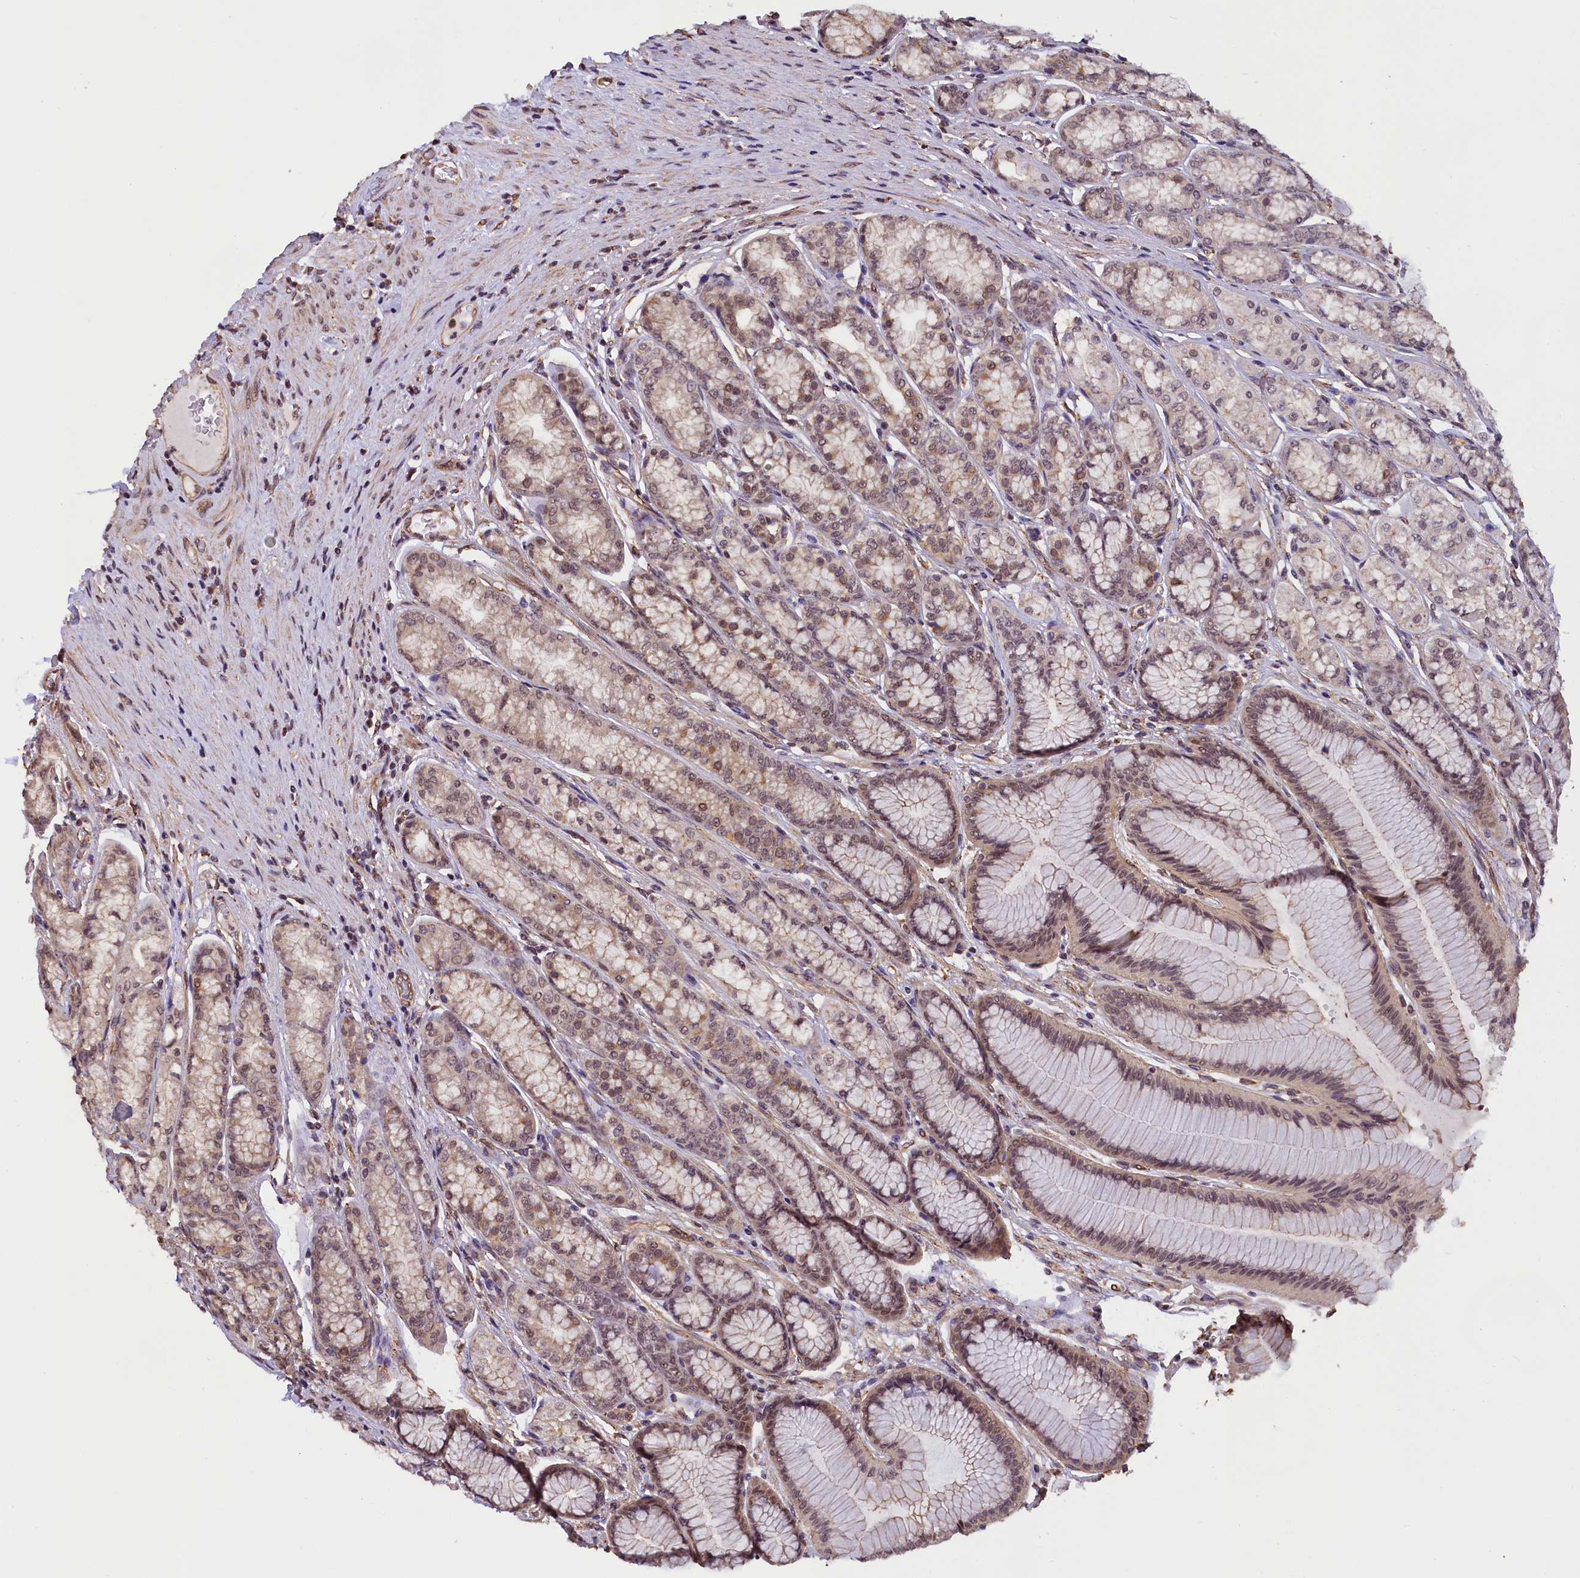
{"staining": {"intensity": "moderate", "quantity": ">75%", "location": "nuclear"}, "tissue": "stomach", "cell_type": "Glandular cells", "image_type": "normal", "snomed": [{"axis": "morphology", "description": "Normal tissue, NOS"}, {"axis": "morphology", "description": "Adenocarcinoma, NOS"}, {"axis": "morphology", "description": "Adenocarcinoma, High grade"}, {"axis": "topography", "description": "Stomach, upper"}, {"axis": "topography", "description": "Stomach"}], "caption": "Moderate nuclear staining for a protein is identified in approximately >75% of glandular cells of benign stomach using immunohistochemistry.", "gene": "ZC3H4", "patient": {"sex": "female", "age": 65}}